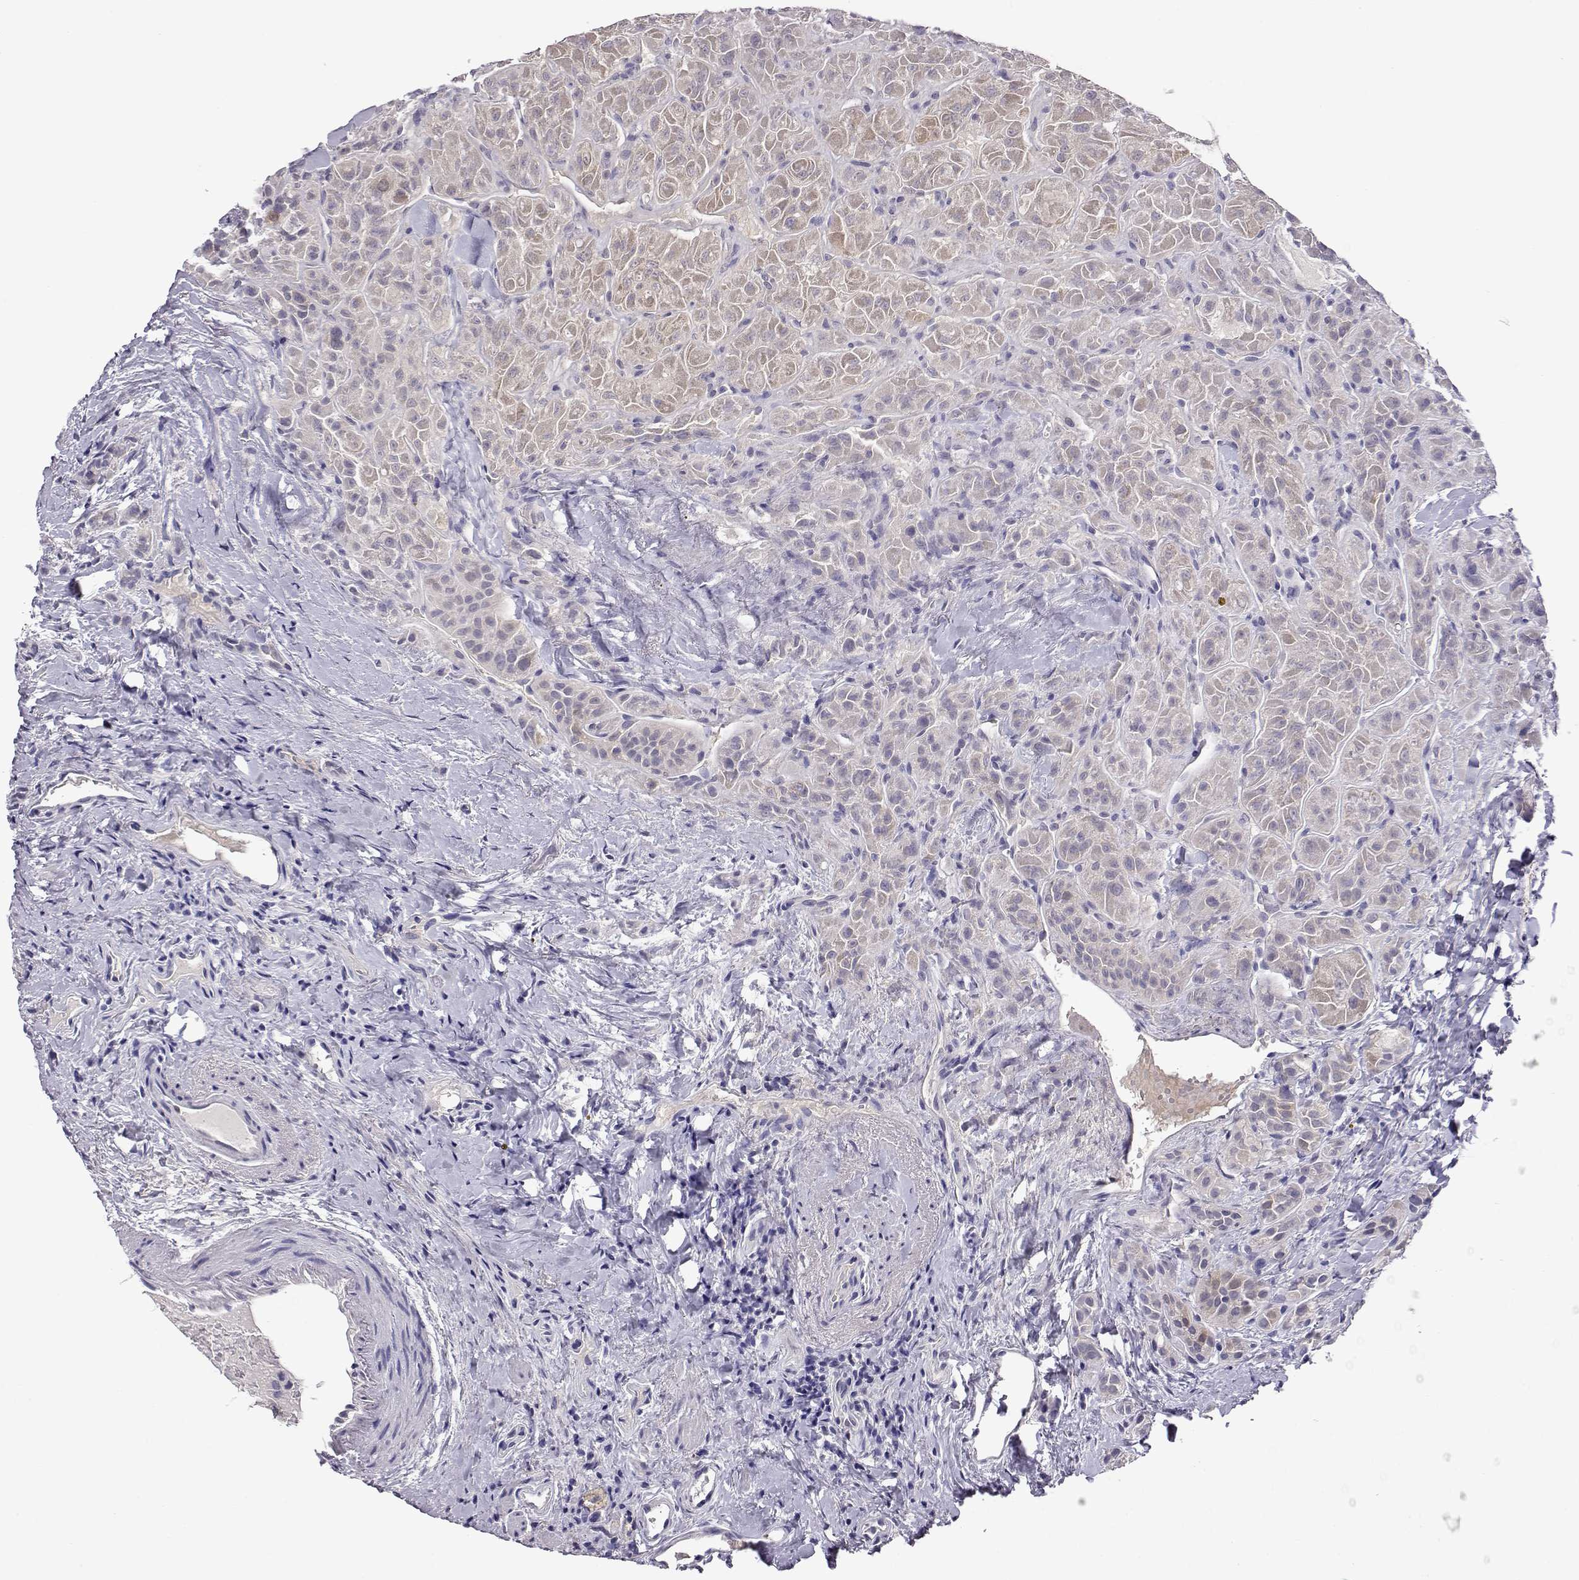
{"staining": {"intensity": "negative", "quantity": "none", "location": "none"}, "tissue": "thyroid cancer", "cell_type": "Tumor cells", "image_type": "cancer", "snomed": [{"axis": "morphology", "description": "Papillary adenocarcinoma, NOS"}, {"axis": "topography", "description": "Thyroid gland"}], "caption": "The micrograph shows no staining of tumor cells in thyroid papillary adenocarcinoma.", "gene": "AKR1B1", "patient": {"sex": "female", "age": 45}}